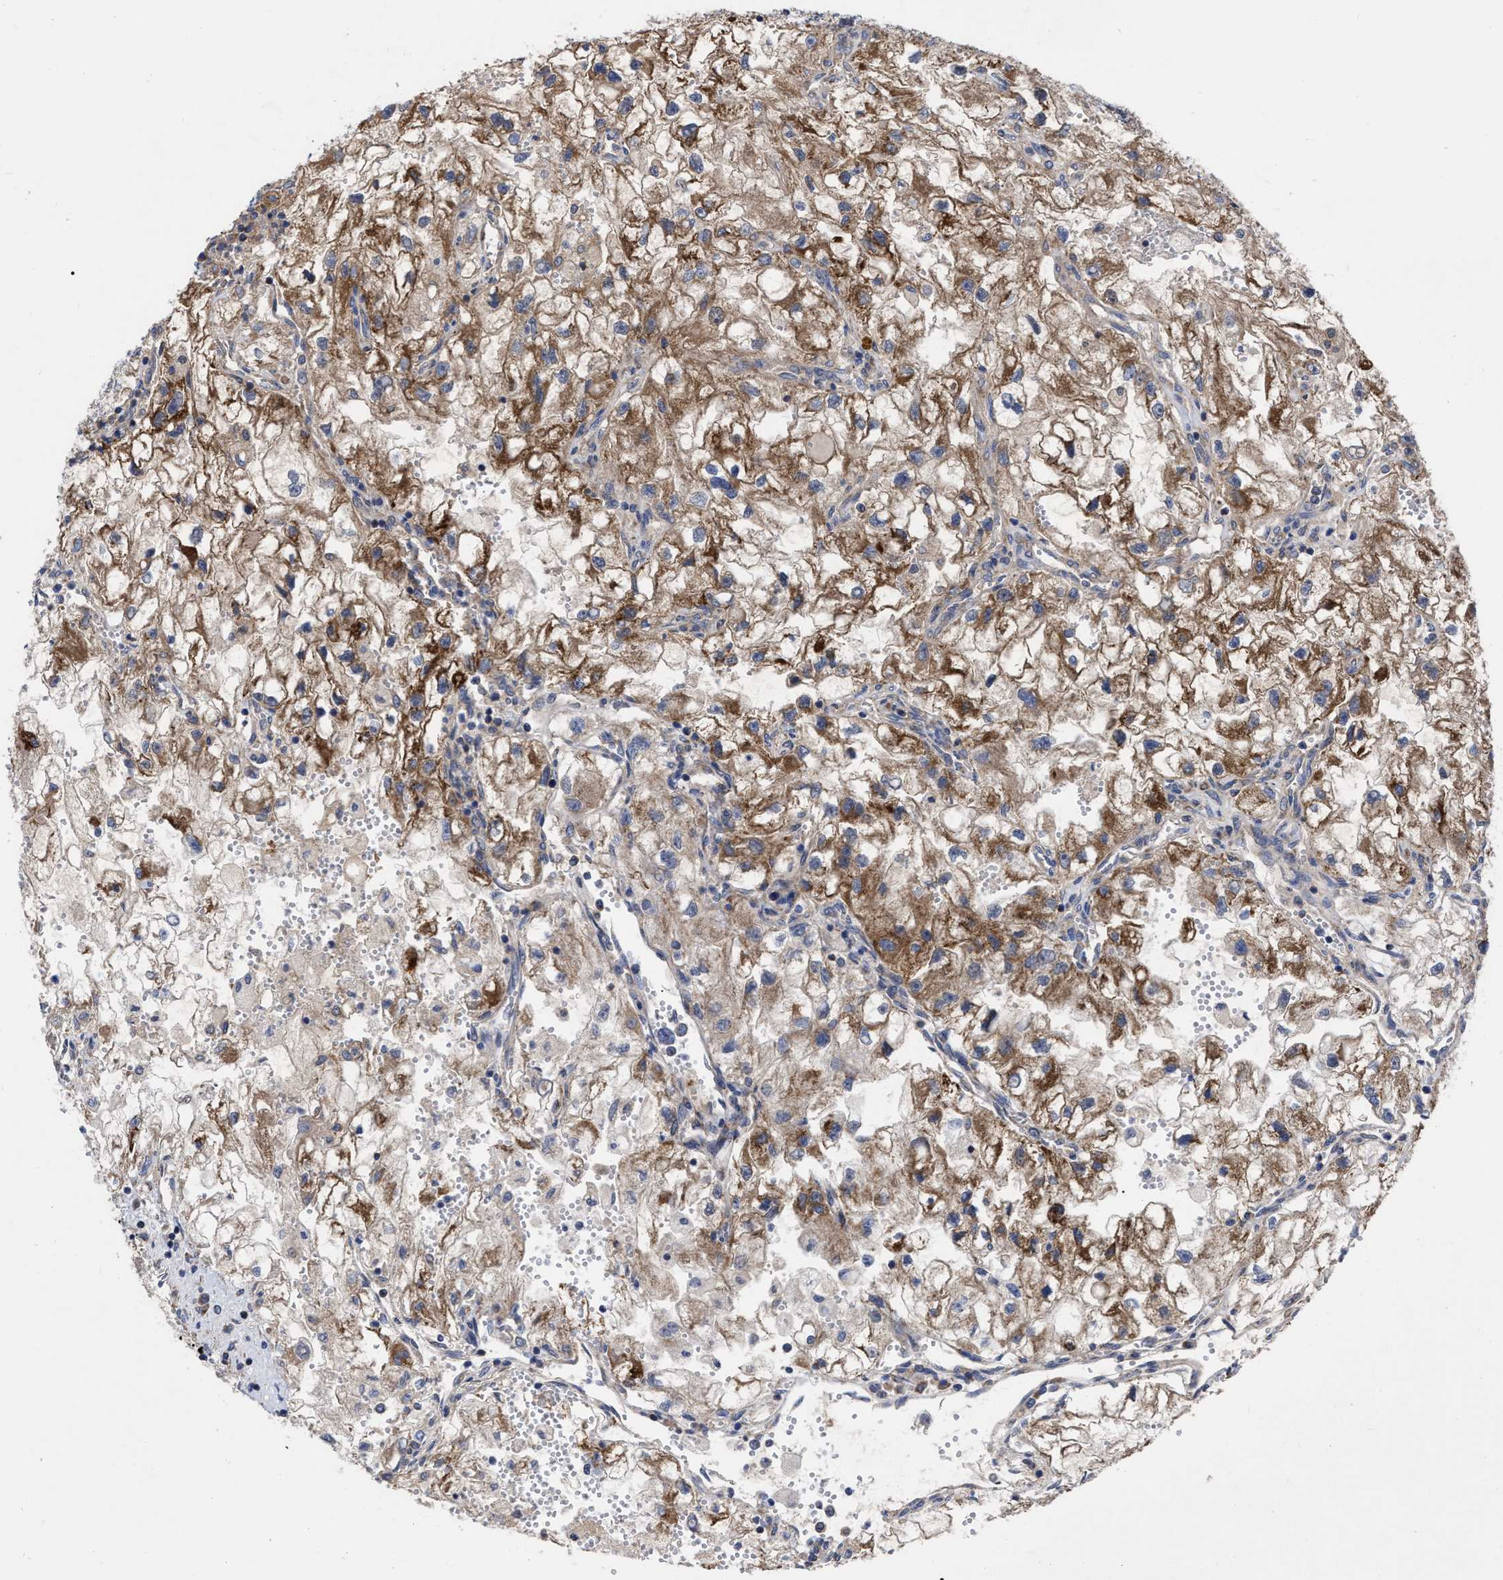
{"staining": {"intensity": "strong", "quantity": ">75%", "location": "cytoplasmic/membranous"}, "tissue": "renal cancer", "cell_type": "Tumor cells", "image_type": "cancer", "snomed": [{"axis": "morphology", "description": "Adenocarcinoma, NOS"}, {"axis": "topography", "description": "Kidney"}], "caption": "Renal adenocarcinoma stained with DAB immunohistochemistry (IHC) exhibits high levels of strong cytoplasmic/membranous expression in about >75% of tumor cells.", "gene": "CDKN2C", "patient": {"sex": "female", "age": 70}}